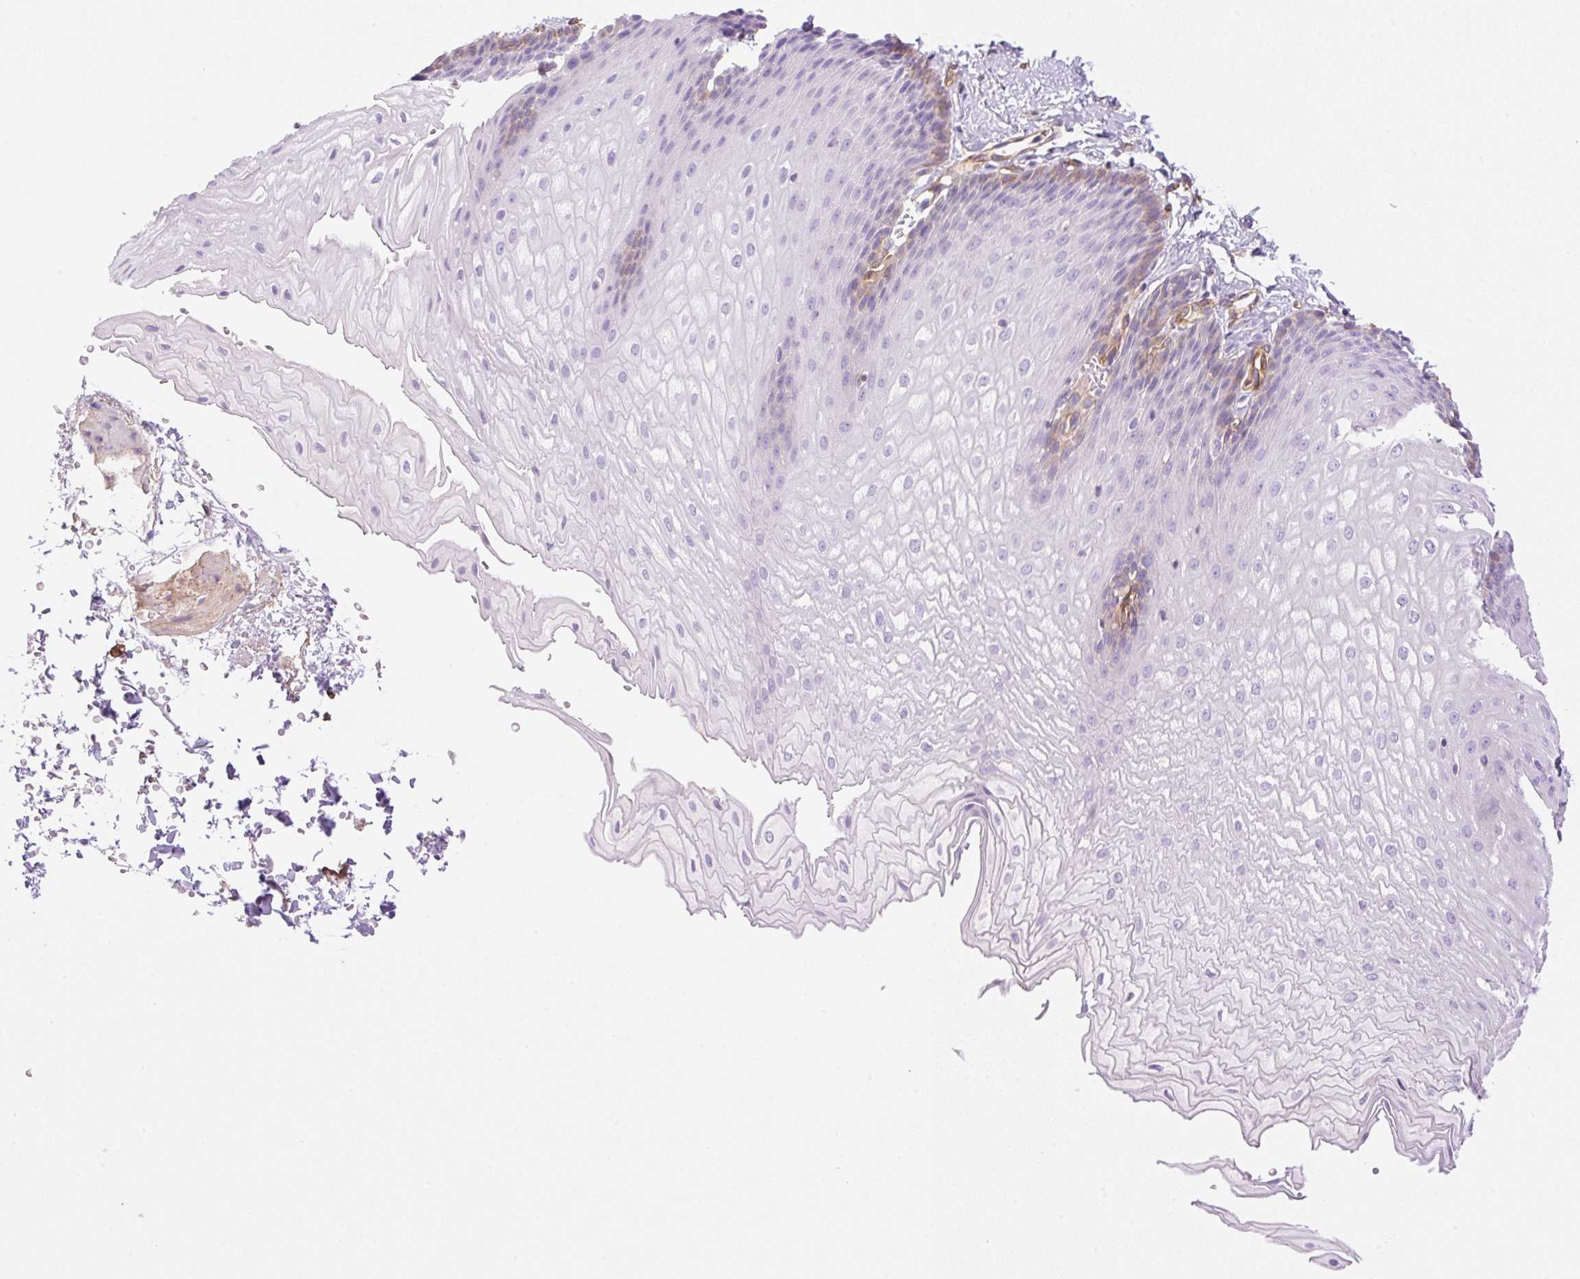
{"staining": {"intensity": "weak", "quantity": "<25%", "location": "cytoplasmic/membranous"}, "tissue": "esophagus", "cell_type": "Squamous epithelial cells", "image_type": "normal", "snomed": [{"axis": "morphology", "description": "Normal tissue, NOS"}, {"axis": "topography", "description": "Esophagus"}], "caption": "DAB immunohistochemical staining of unremarkable esophagus displays no significant expression in squamous epithelial cells.", "gene": "EHD1", "patient": {"sex": "male", "age": 70}}